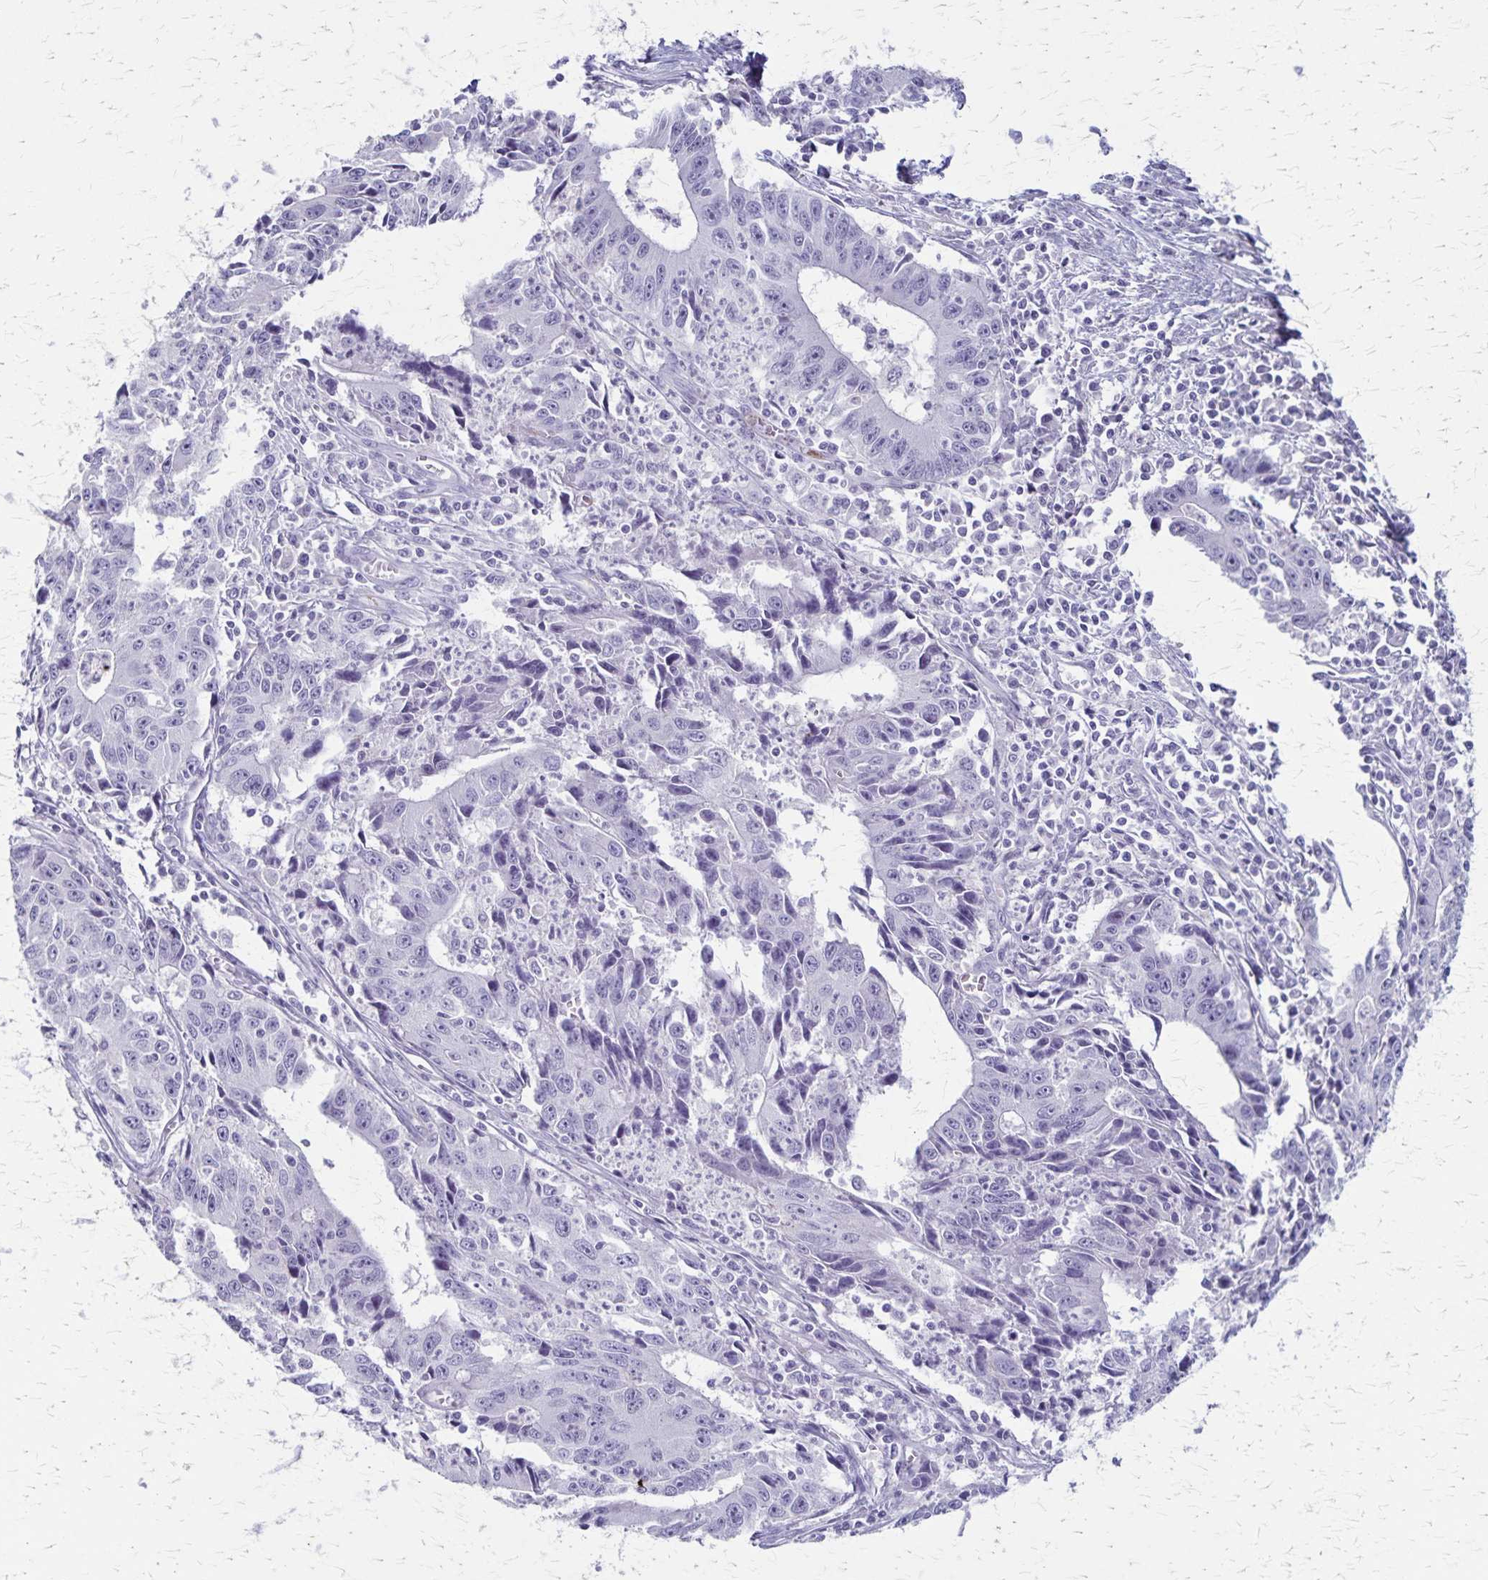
{"staining": {"intensity": "negative", "quantity": "none", "location": "none"}, "tissue": "liver cancer", "cell_type": "Tumor cells", "image_type": "cancer", "snomed": [{"axis": "morphology", "description": "Cholangiocarcinoma"}, {"axis": "topography", "description": "Liver"}], "caption": "Histopathology image shows no protein positivity in tumor cells of liver cholangiocarcinoma tissue.", "gene": "RASL10B", "patient": {"sex": "male", "age": 65}}